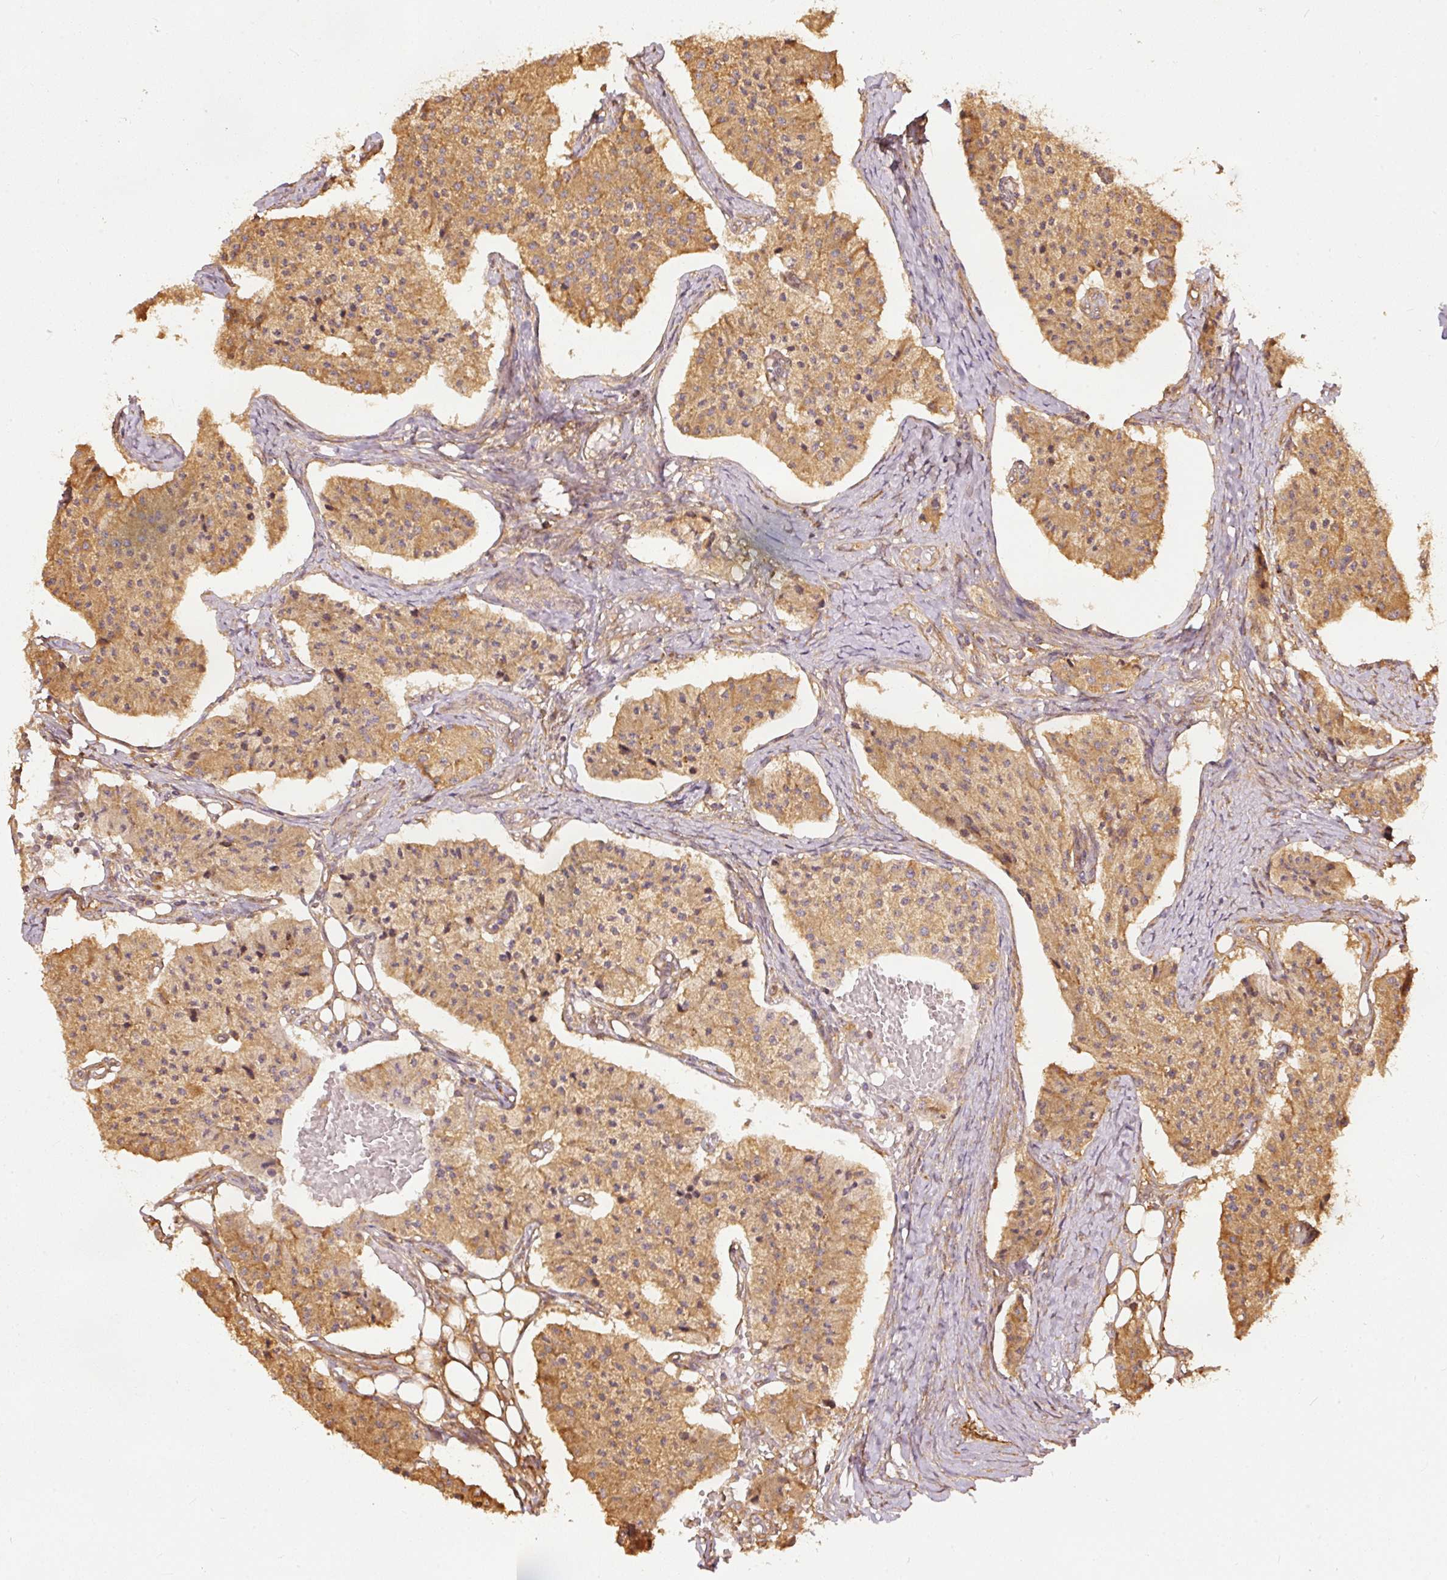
{"staining": {"intensity": "moderate", "quantity": ">75%", "location": "cytoplasmic/membranous"}, "tissue": "carcinoid", "cell_type": "Tumor cells", "image_type": "cancer", "snomed": [{"axis": "morphology", "description": "Carcinoid, malignant, NOS"}, {"axis": "topography", "description": "Colon"}], "caption": "Immunohistochemical staining of human malignant carcinoid shows medium levels of moderate cytoplasmic/membranous protein expression in approximately >75% of tumor cells.", "gene": "EIF3B", "patient": {"sex": "female", "age": 52}}